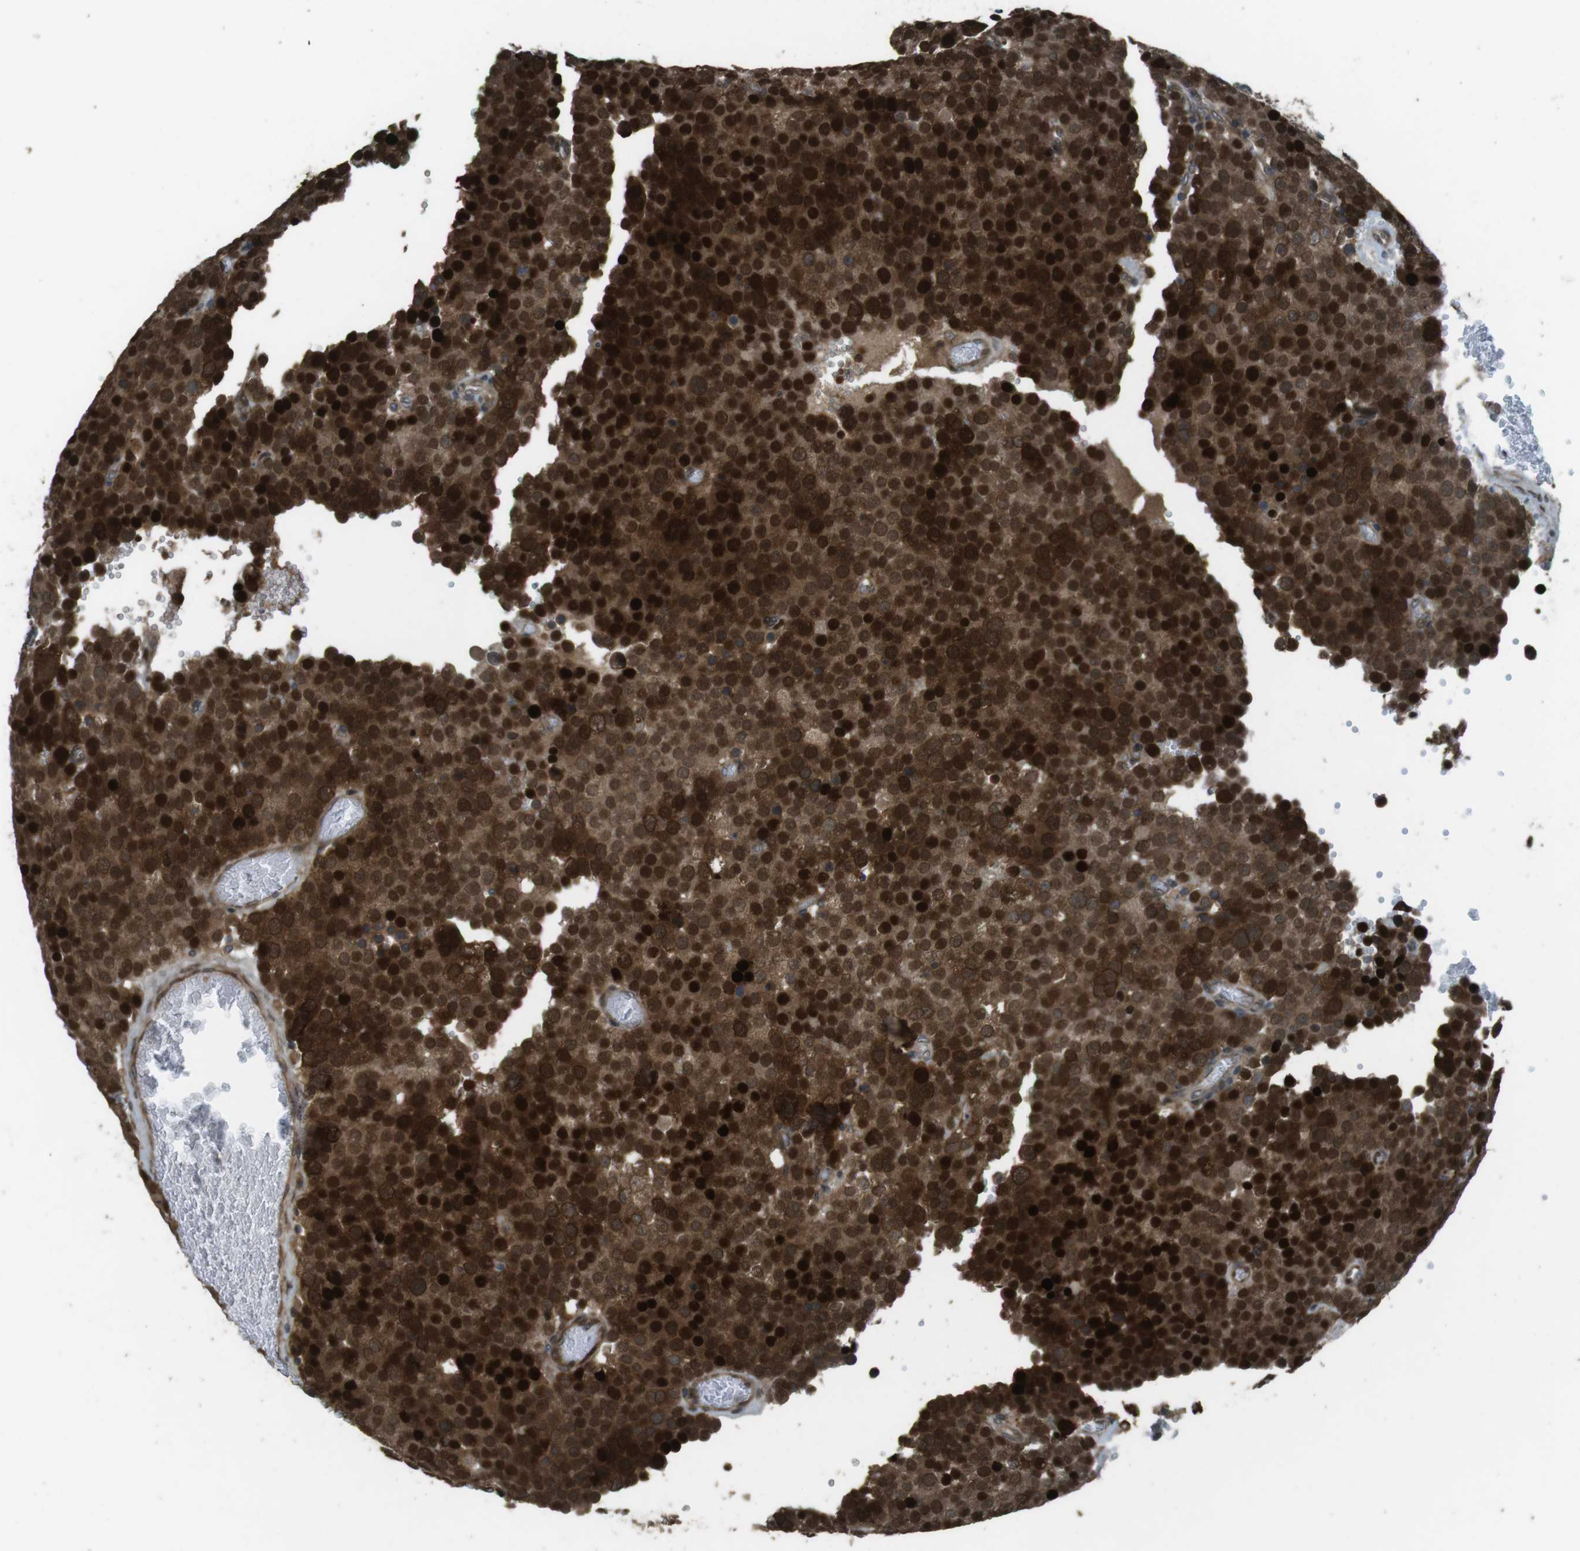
{"staining": {"intensity": "strong", "quantity": ">75%", "location": "cytoplasmic/membranous,nuclear"}, "tissue": "testis cancer", "cell_type": "Tumor cells", "image_type": "cancer", "snomed": [{"axis": "morphology", "description": "Normal tissue, NOS"}, {"axis": "morphology", "description": "Seminoma, NOS"}, {"axis": "topography", "description": "Testis"}], "caption": "IHC photomicrograph of neoplastic tissue: human seminoma (testis) stained using immunohistochemistry (IHC) displays high levels of strong protein expression localized specifically in the cytoplasmic/membranous and nuclear of tumor cells, appearing as a cytoplasmic/membranous and nuclear brown color.", "gene": "ZNF330", "patient": {"sex": "male", "age": 71}}